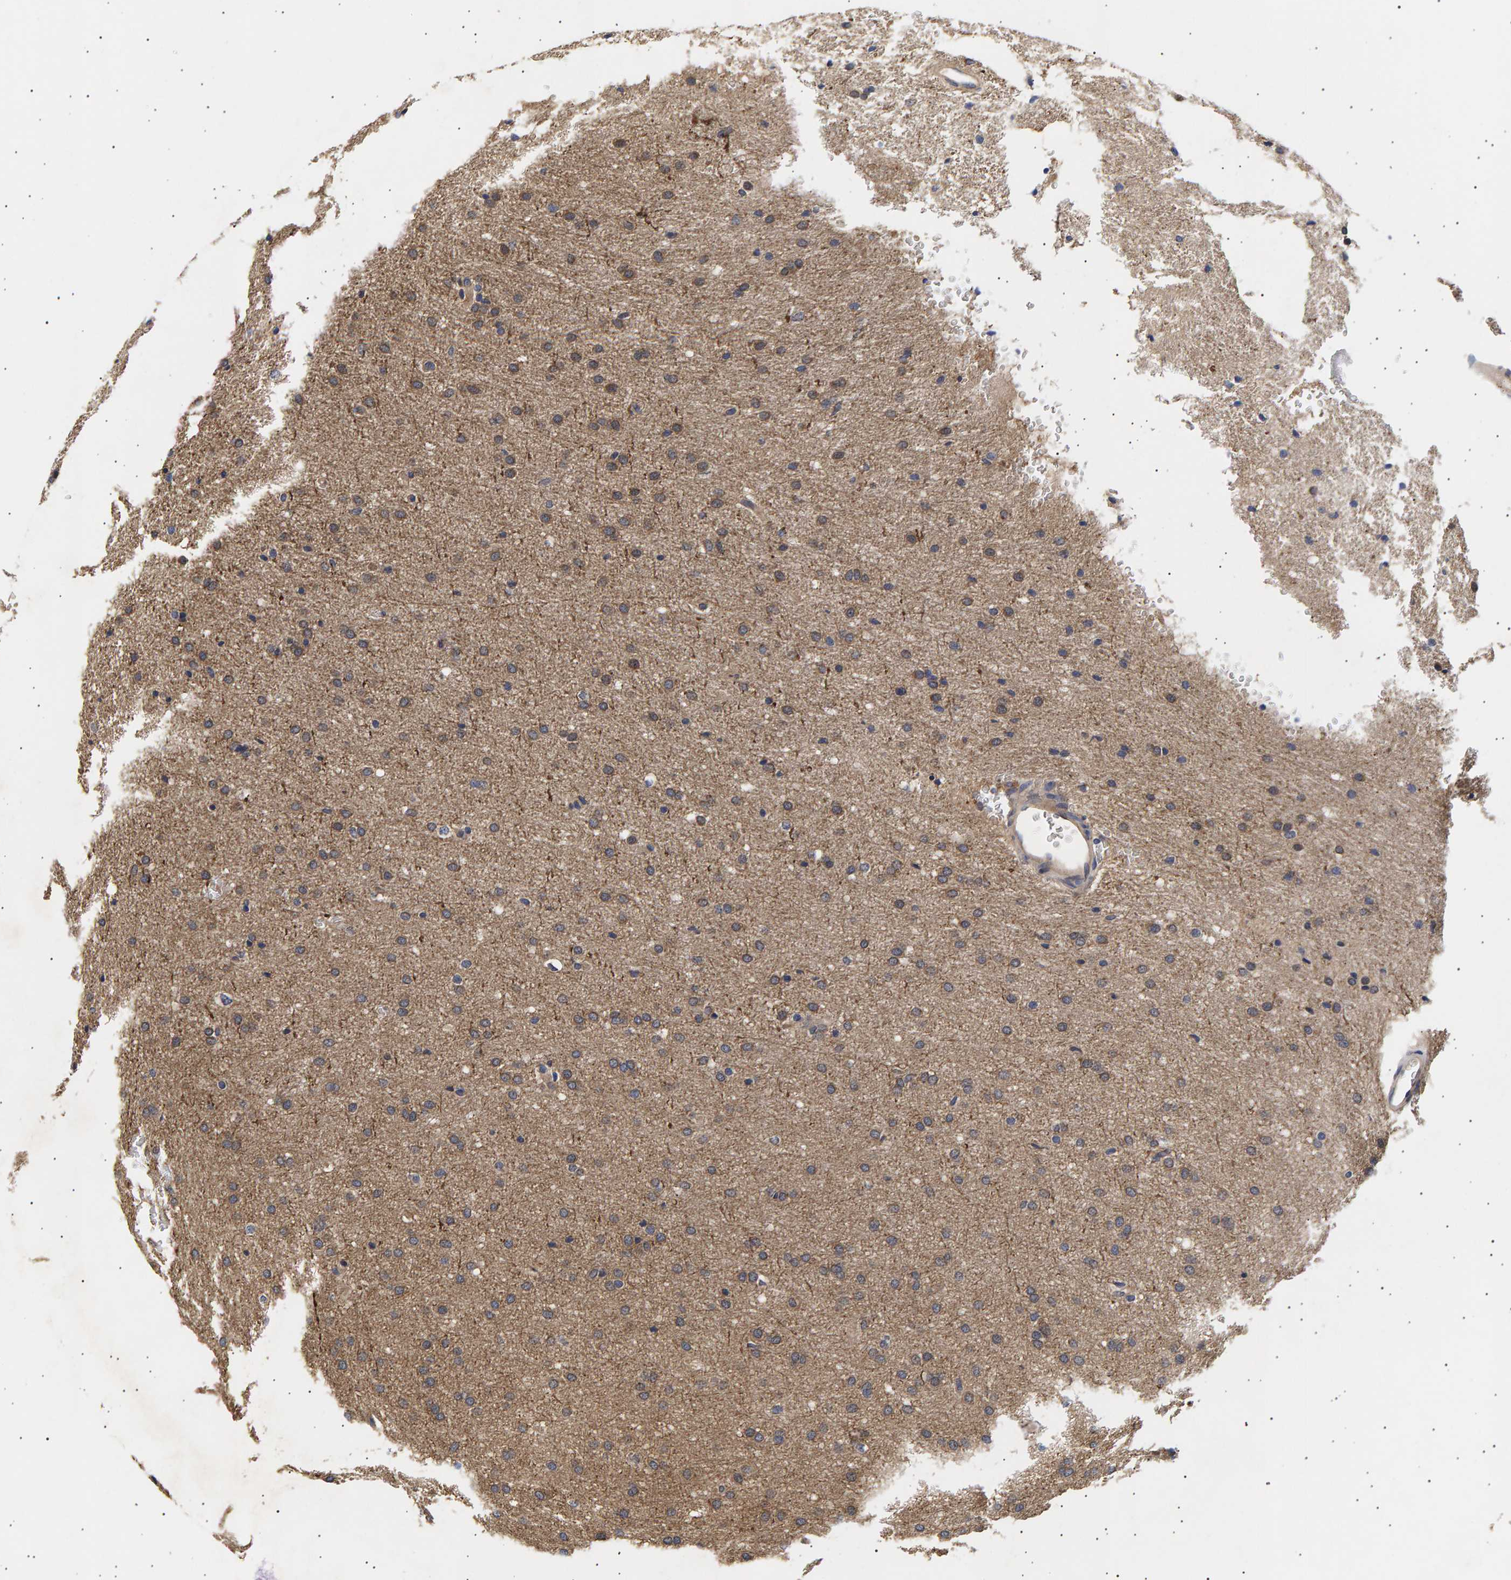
{"staining": {"intensity": "weak", "quantity": "25%-75%", "location": "cytoplasmic/membranous"}, "tissue": "glioma", "cell_type": "Tumor cells", "image_type": "cancer", "snomed": [{"axis": "morphology", "description": "Glioma, malignant, Low grade"}, {"axis": "topography", "description": "Brain"}], "caption": "Immunohistochemistry photomicrograph of neoplastic tissue: human malignant glioma (low-grade) stained using IHC exhibits low levels of weak protein expression localized specifically in the cytoplasmic/membranous of tumor cells, appearing as a cytoplasmic/membranous brown color.", "gene": "ANKRD40", "patient": {"sex": "female", "age": 37}}